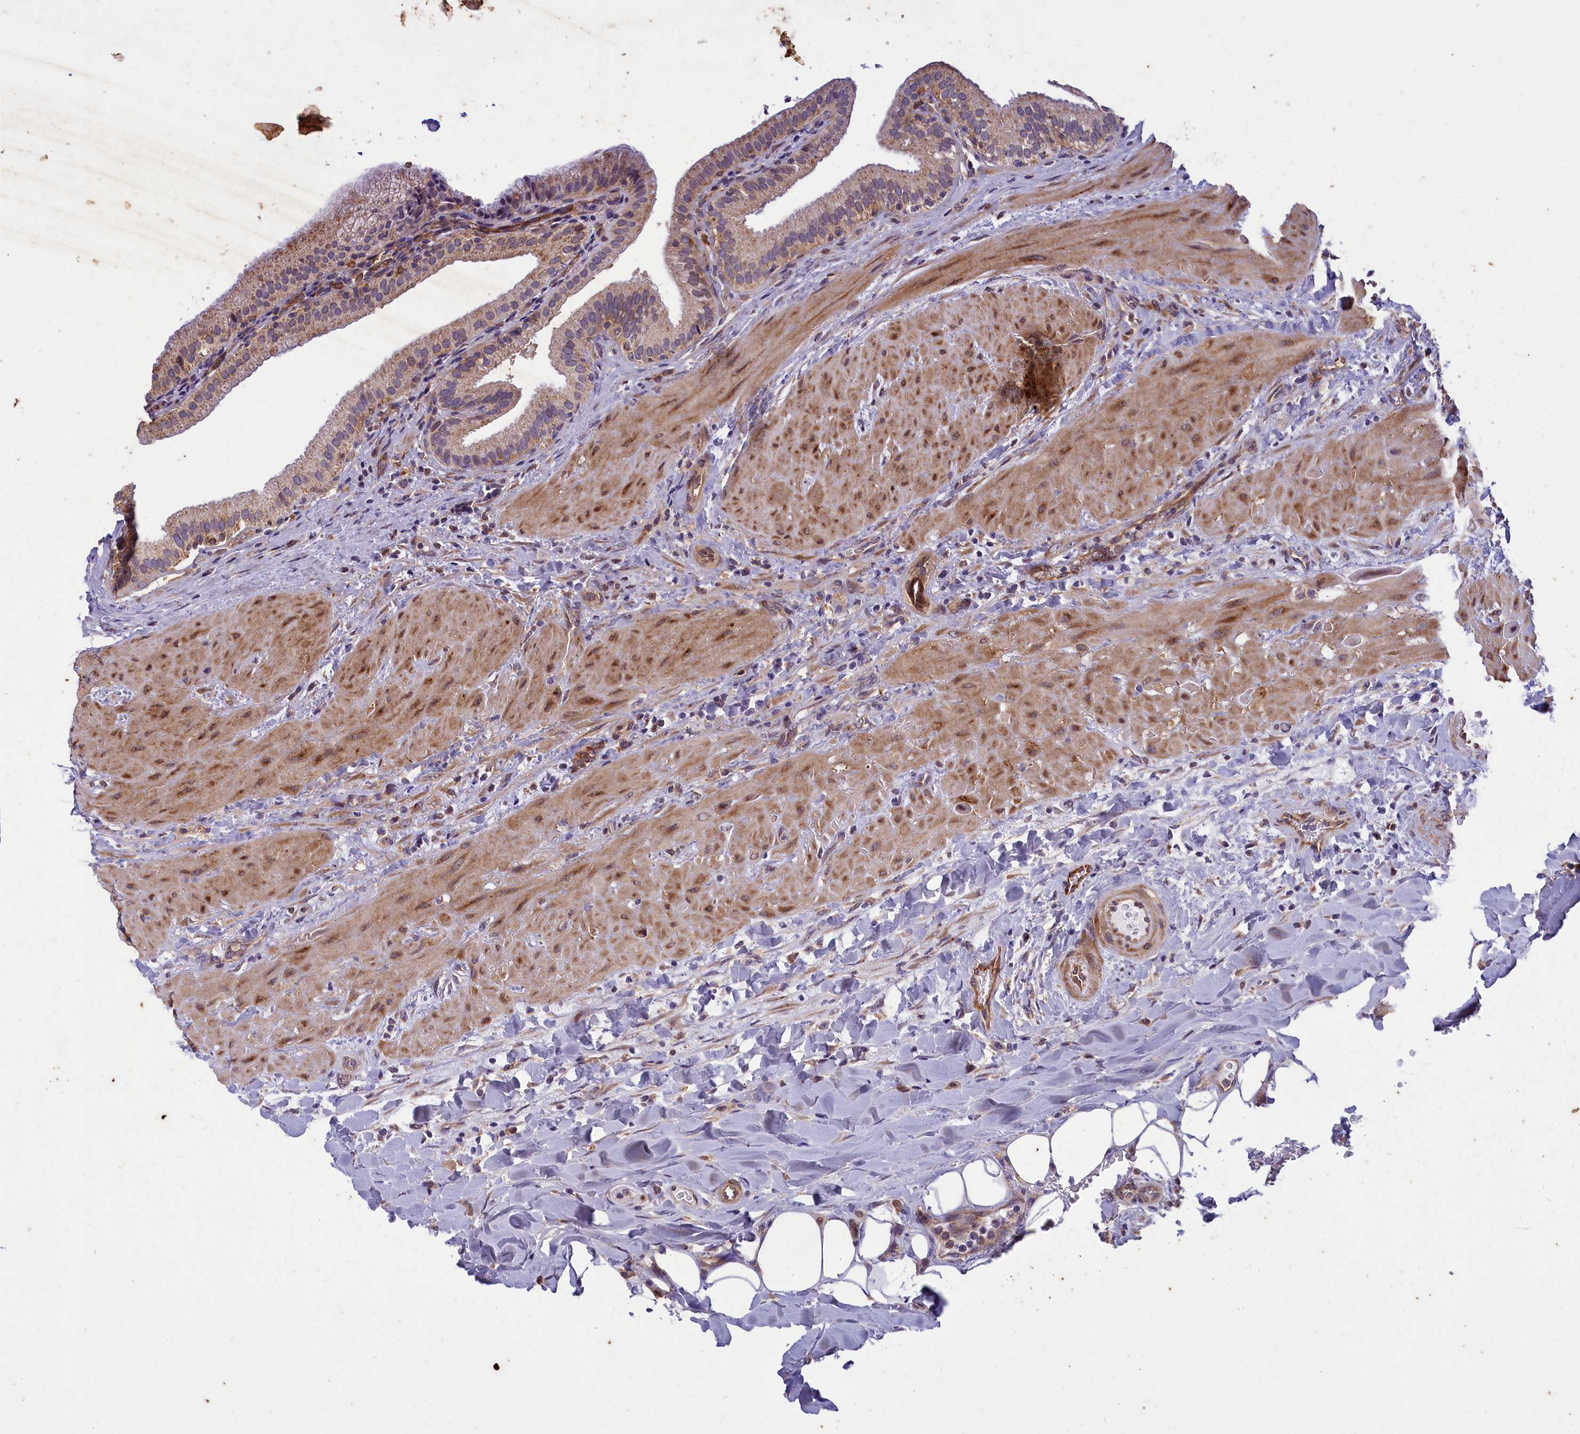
{"staining": {"intensity": "strong", "quantity": "25%-75%", "location": "cytoplasmic/membranous"}, "tissue": "gallbladder", "cell_type": "Glandular cells", "image_type": "normal", "snomed": [{"axis": "morphology", "description": "Normal tissue, NOS"}, {"axis": "topography", "description": "Gallbladder"}], "caption": "Brown immunohistochemical staining in normal human gallbladder exhibits strong cytoplasmic/membranous positivity in approximately 25%-75% of glandular cells. (DAB (3,3'-diaminobenzidine) IHC, brown staining for protein, blue staining for nuclei).", "gene": "ACAD8", "patient": {"sex": "male", "age": 24}}